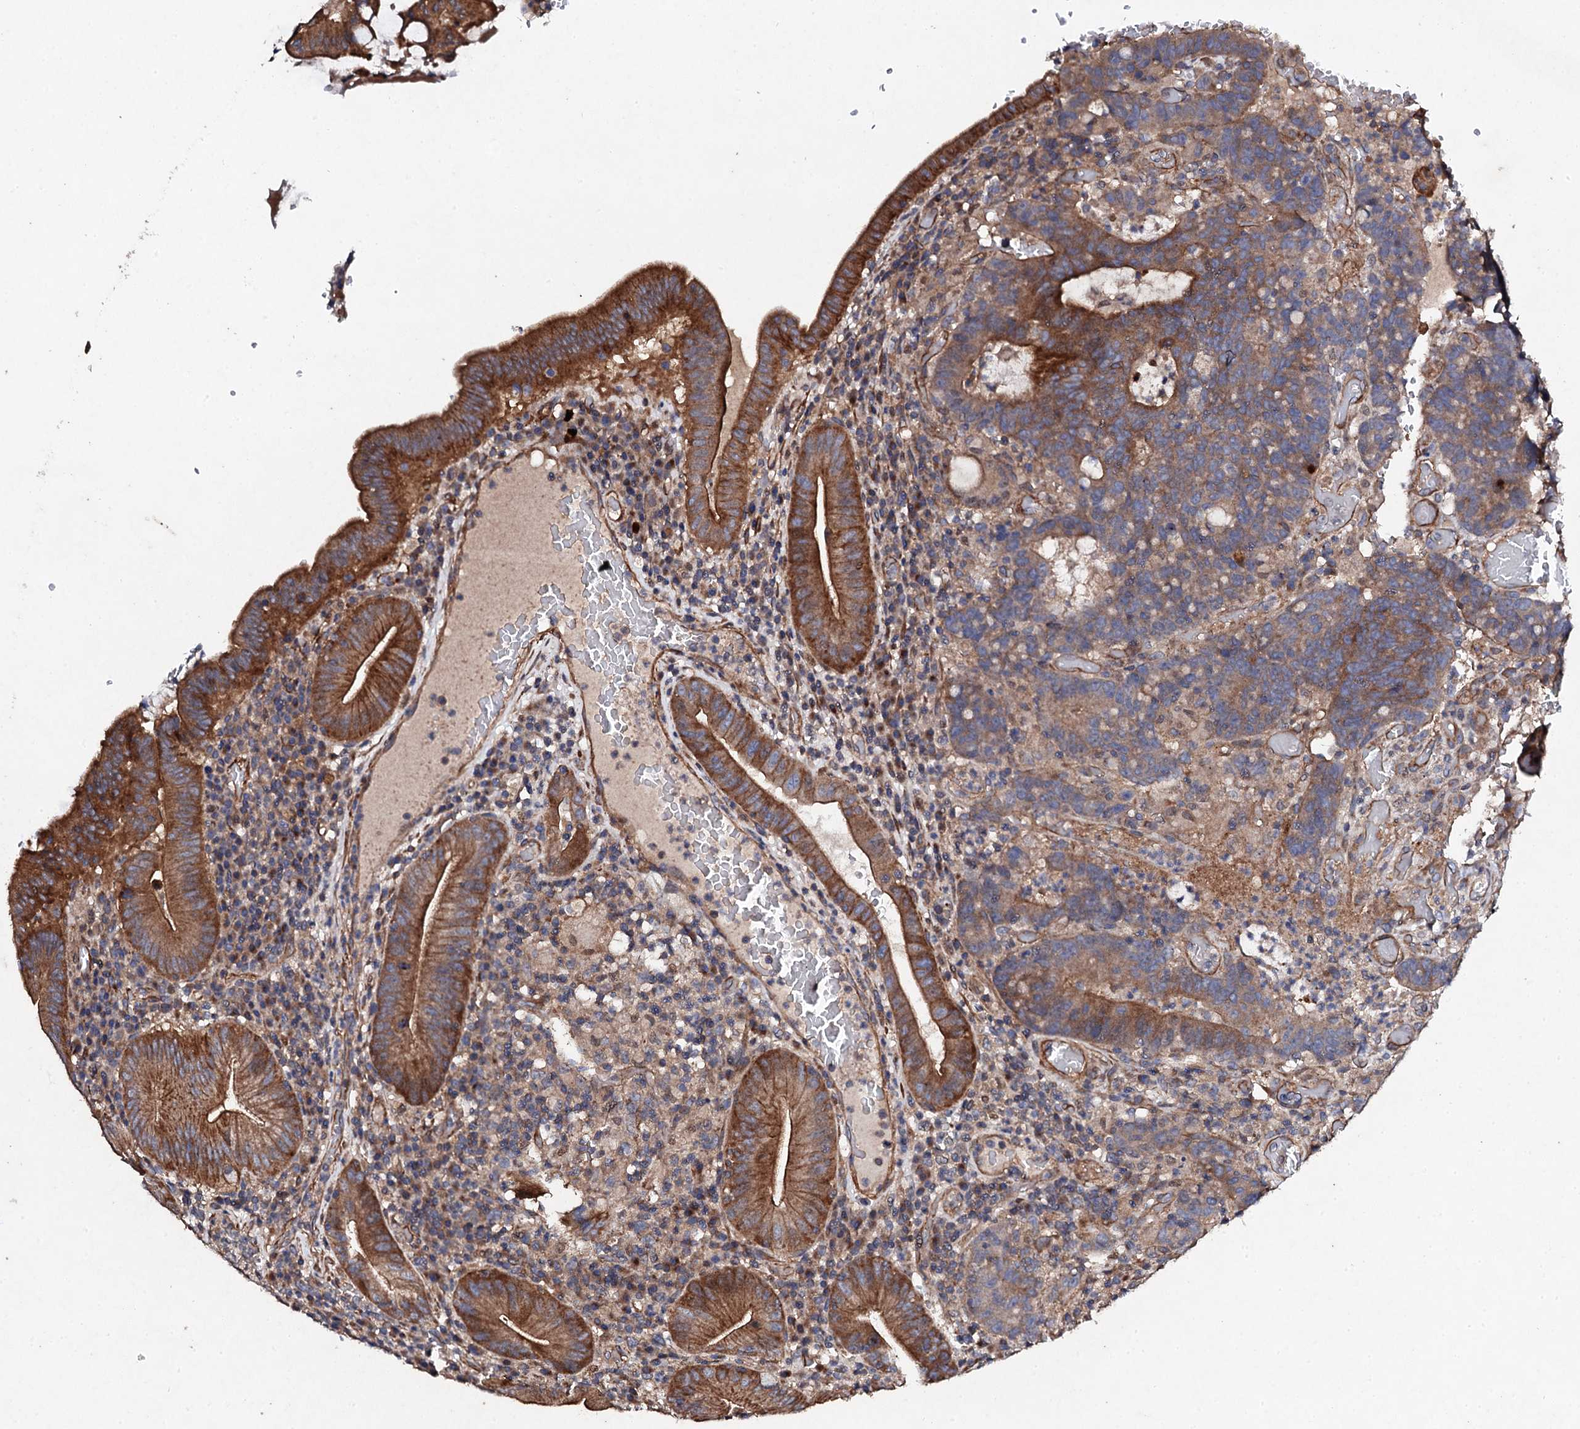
{"staining": {"intensity": "strong", "quantity": ">75%", "location": "cytoplasmic/membranous"}, "tissue": "colorectal cancer", "cell_type": "Tumor cells", "image_type": "cancer", "snomed": [{"axis": "morphology", "description": "Normal tissue, NOS"}, {"axis": "morphology", "description": "Adenocarcinoma, NOS"}, {"axis": "topography", "description": "Colon"}], "caption": "Colorectal cancer (adenocarcinoma) stained for a protein (brown) demonstrates strong cytoplasmic/membranous positive staining in approximately >75% of tumor cells.", "gene": "MOCOS", "patient": {"sex": "female", "age": 75}}